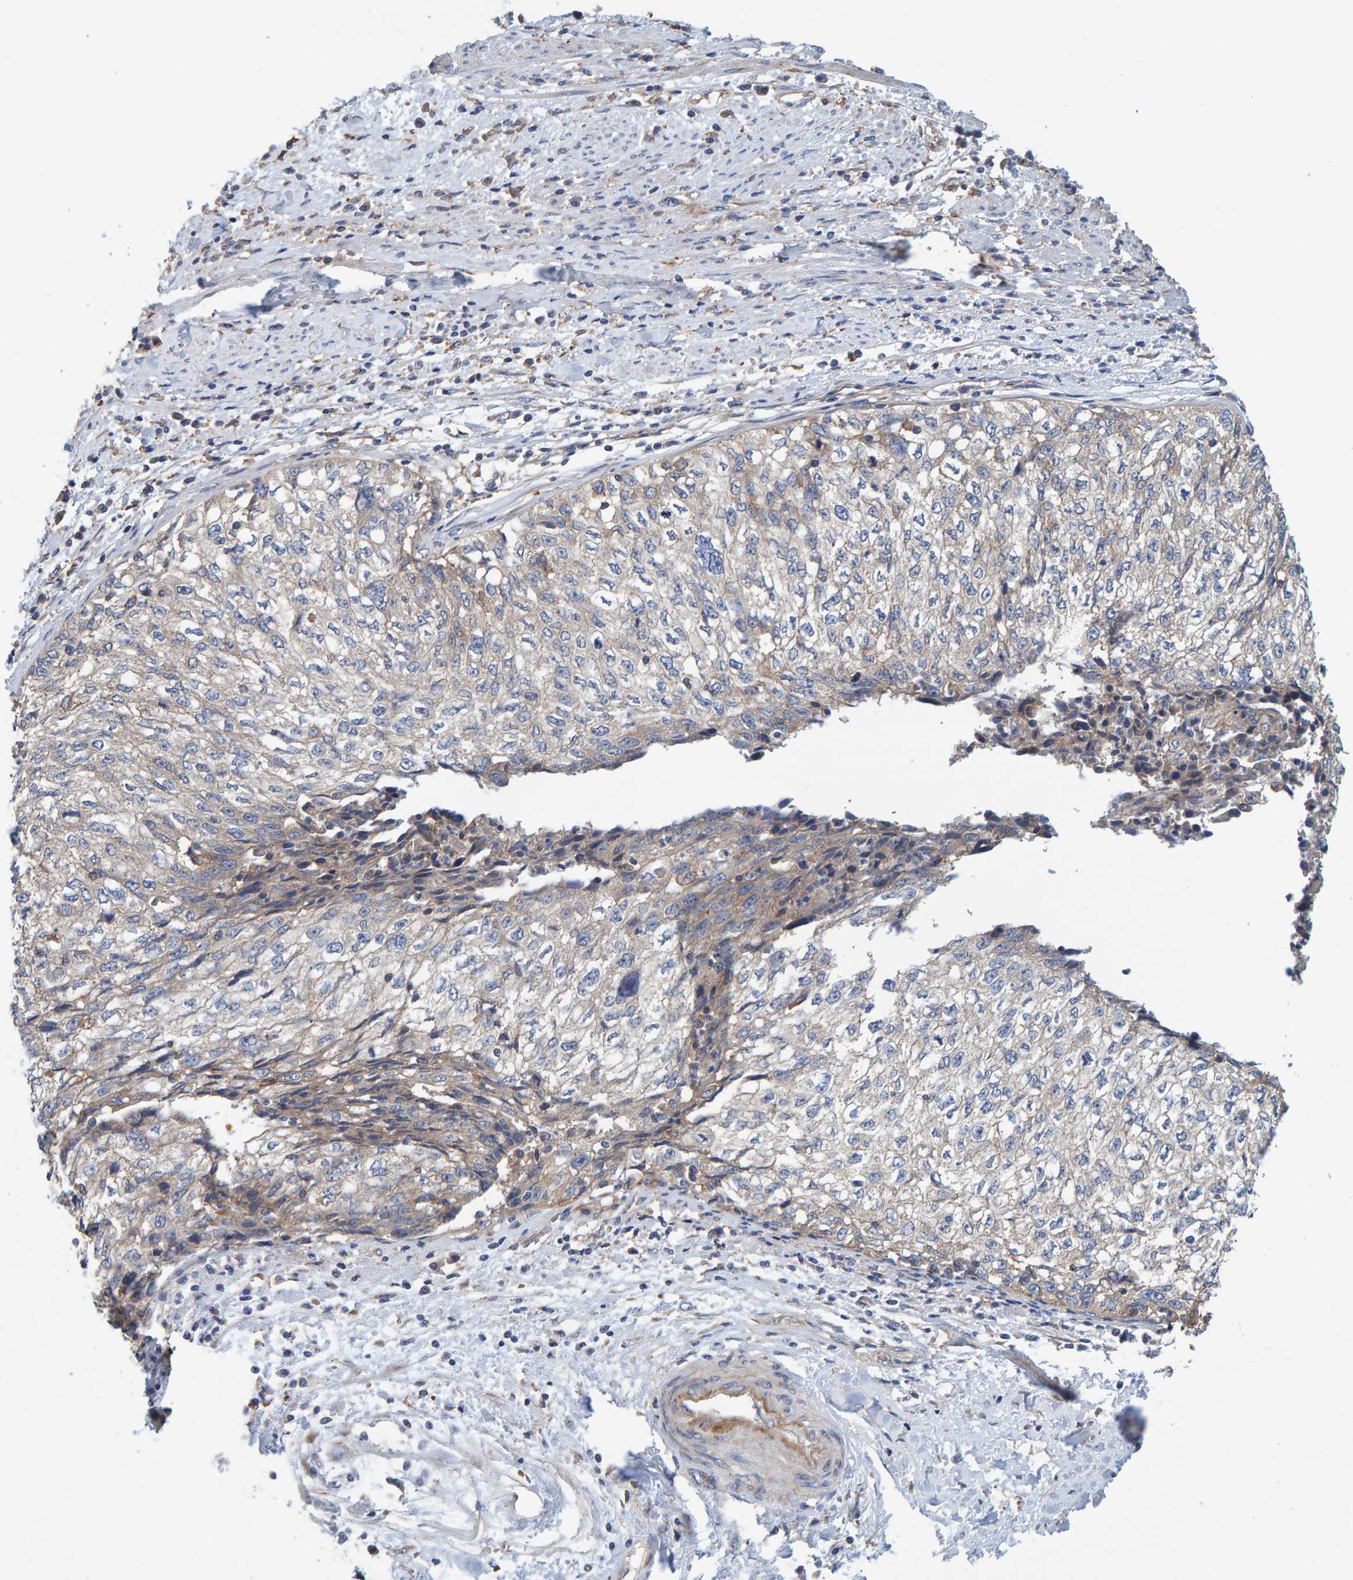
{"staining": {"intensity": "weak", "quantity": "<25%", "location": "cytoplasmic/membranous"}, "tissue": "cervical cancer", "cell_type": "Tumor cells", "image_type": "cancer", "snomed": [{"axis": "morphology", "description": "Squamous cell carcinoma, NOS"}, {"axis": "topography", "description": "Cervix"}], "caption": "A photomicrograph of squamous cell carcinoma (cervical) stained for a protein exhibits no brown staining in tumor cells.", "gene": "MKLN1", "patient": {"sex": "female", "age": 57}}